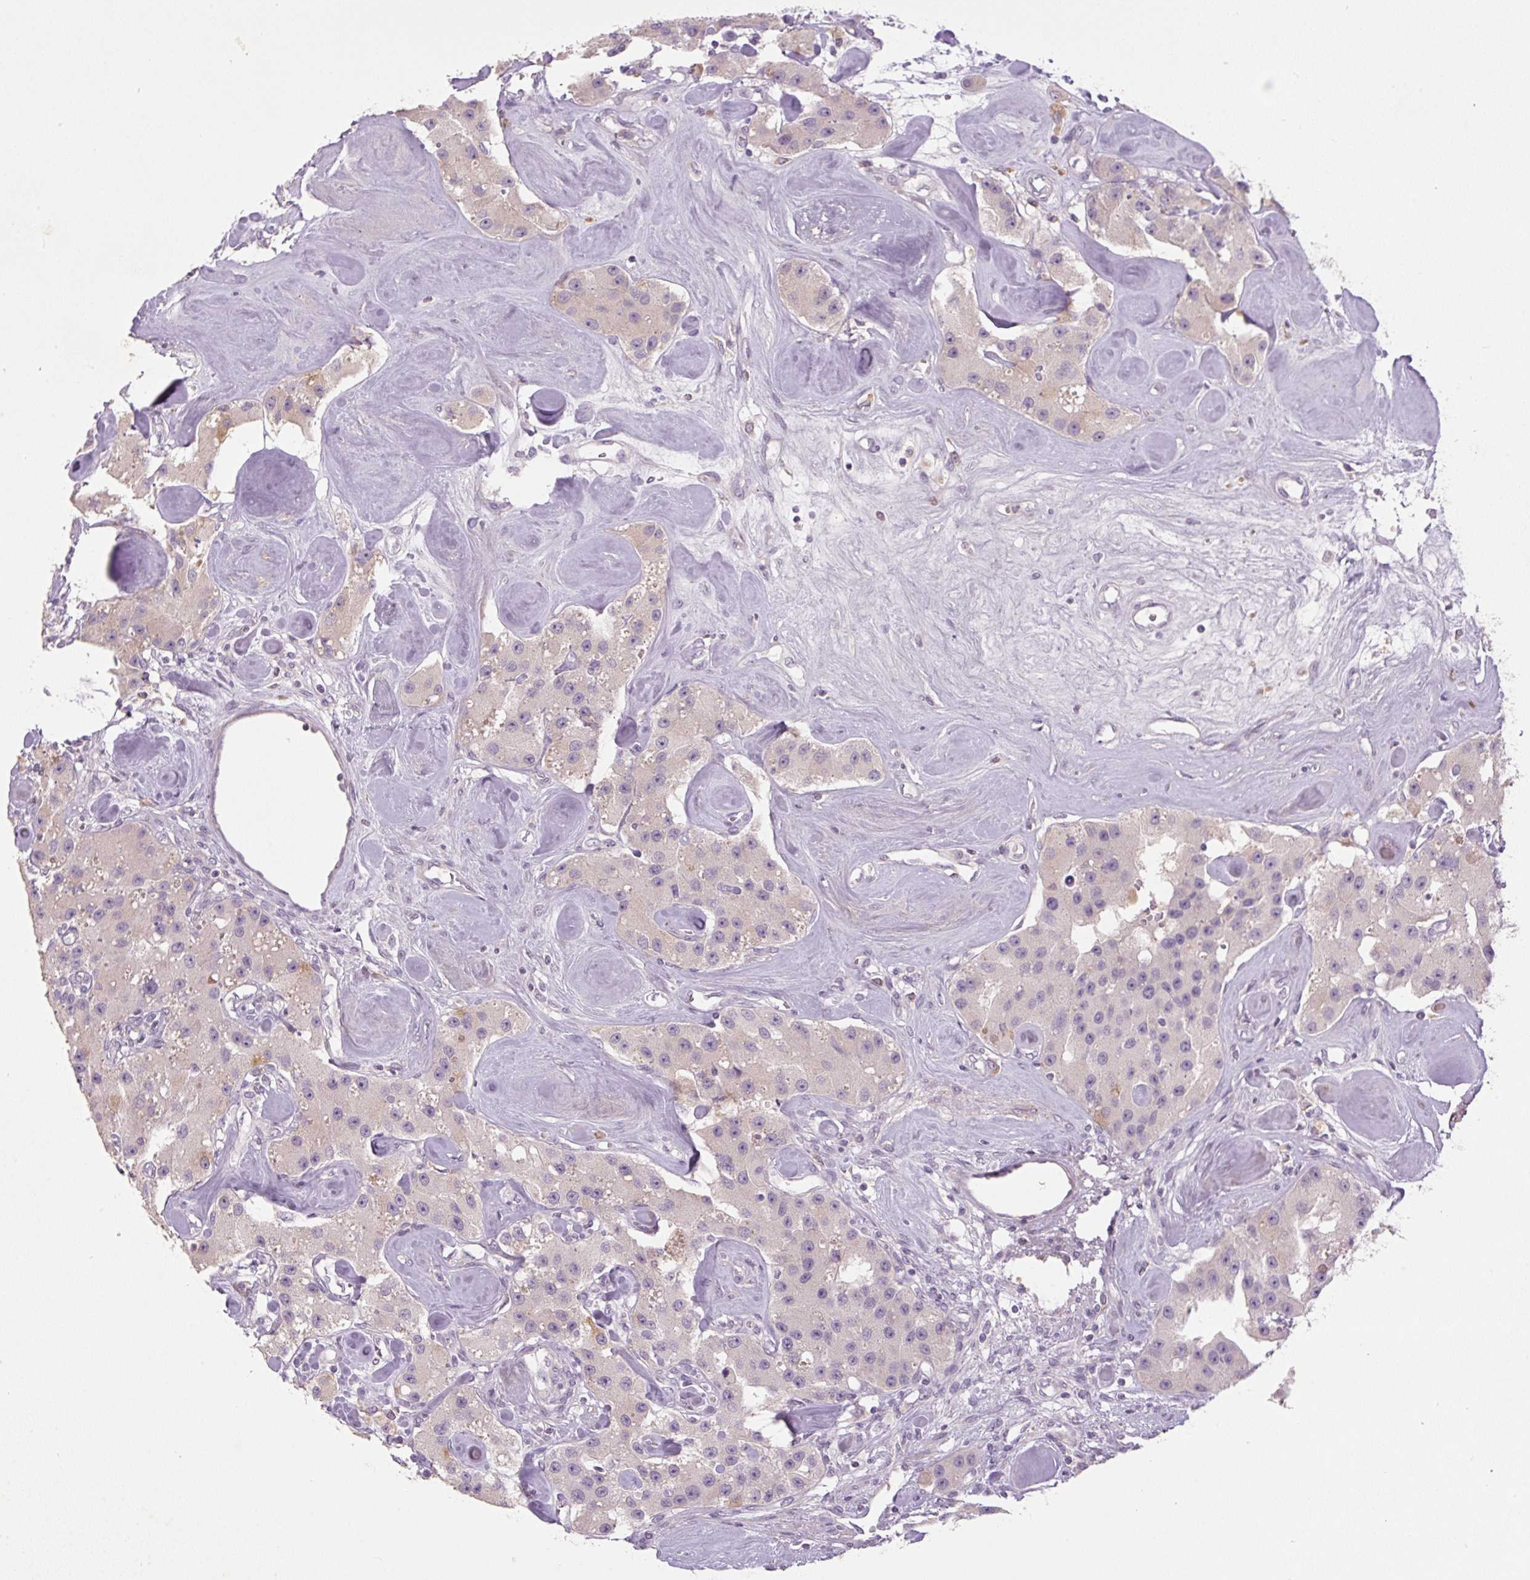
{"staining": {"intensity": "weak", "quantity": "<25%", "location": "cytoplasmic/membranous"}, "tissue": "carcinoid", "cell_type": "Tumor cells", "image_type": "cancer", "snomed": [{"axis": "morphology", "description": "Carcinoid, malignant, NOS"}, {"axis": "topography", "description": "Pancreas"}], "caption": "Immunohistochemistry (IHC) of carcinoid (malignant) reveals no staining in tumor cells.", "gene": "TMEM100", "patient": {"sex": "male", "age": 41}}